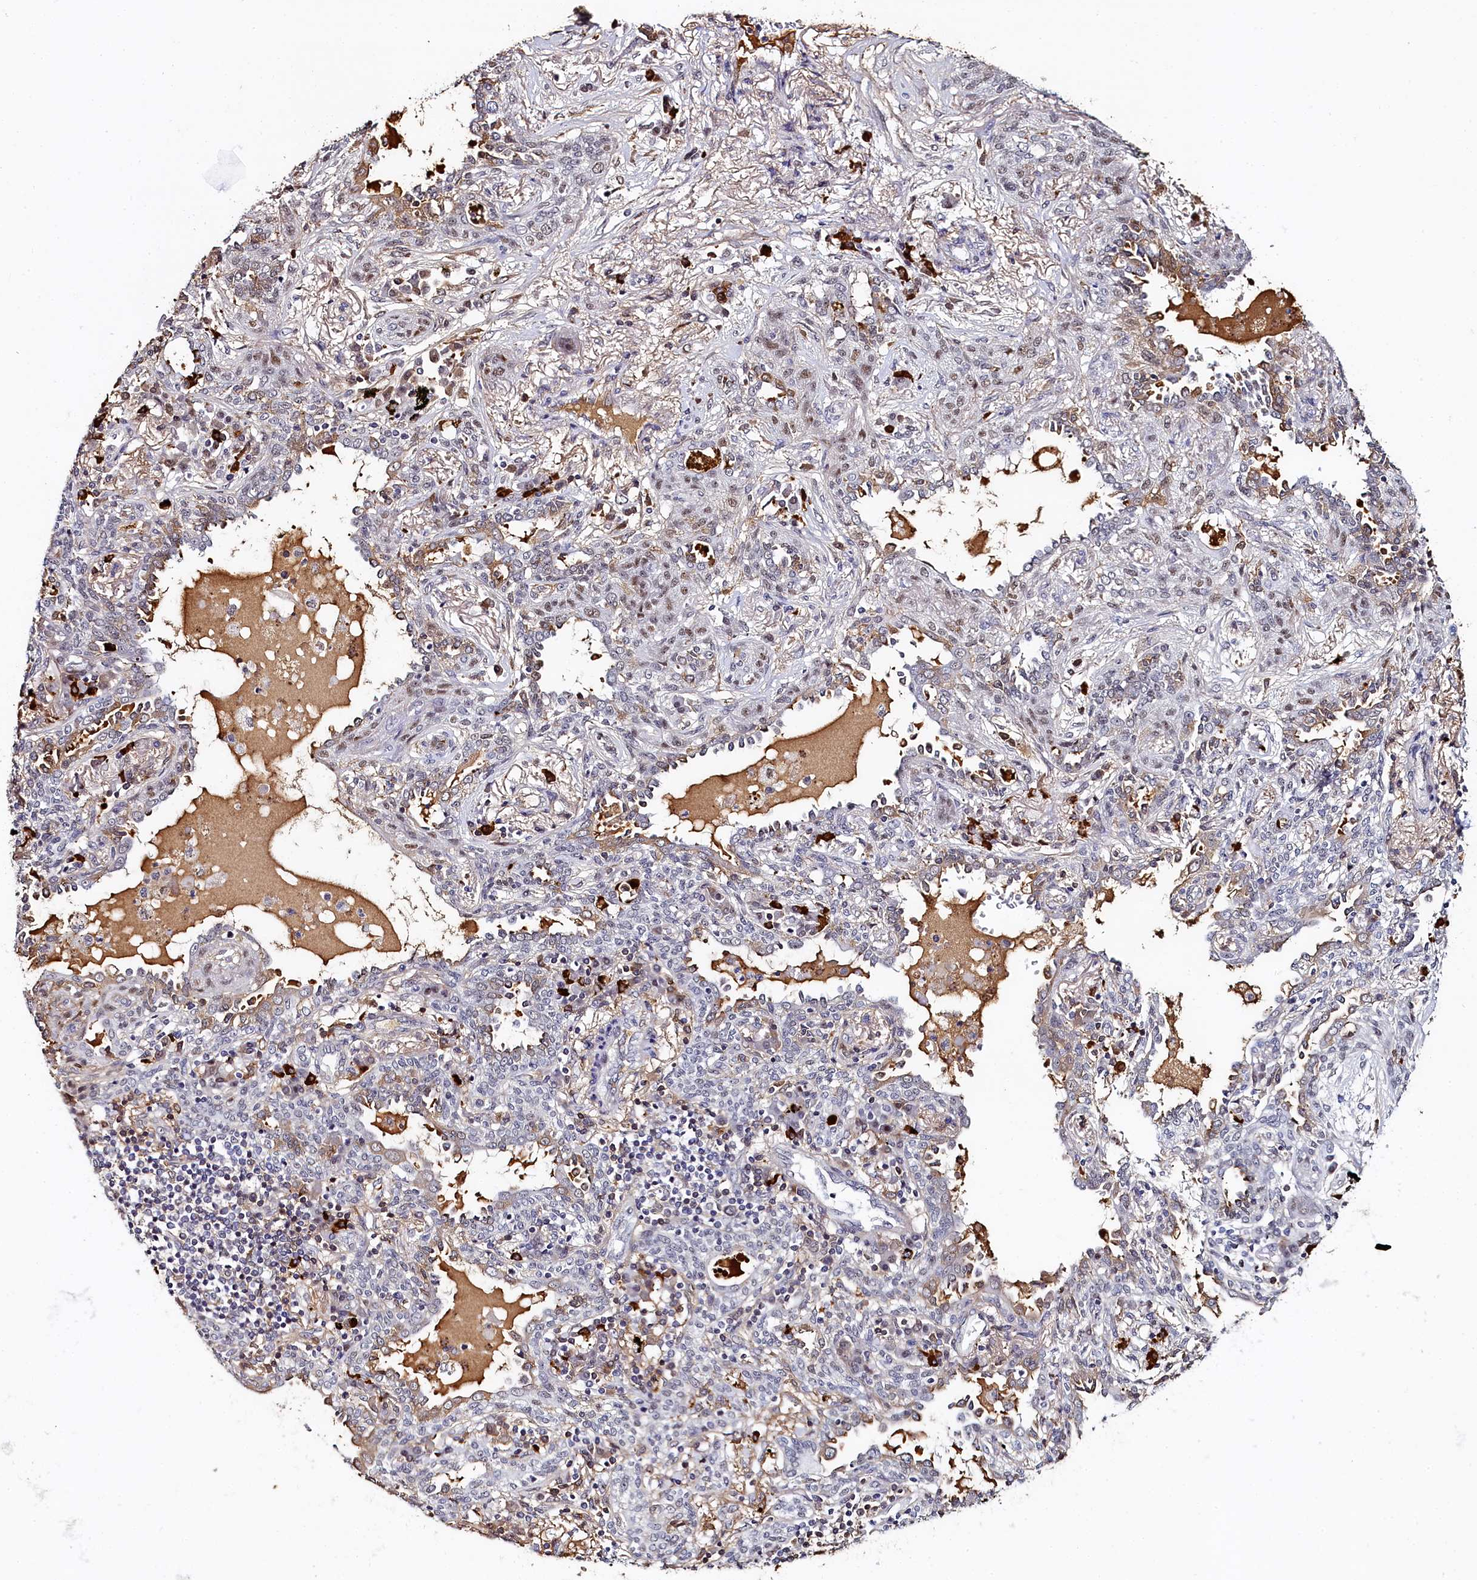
{"staining": {"intensity": "moderate", "quantity": "<25%", "location": "nuclear"}, "tissue": "lung cancer", "cell_type": "Tumor cells", "image_type": "cancer", "snomed": [{"axis": "morphology", "description": "Squamous cell carcinoma, NOS"}, {"axis": "topography", "description": "Lung"}], "caption": "A micrograph of human lung cancer stained for a protein displays moderate nuclear brown staining in tumor cells.", "gene": "INTS14", "patient": {"sex": "female", "age": 70}}